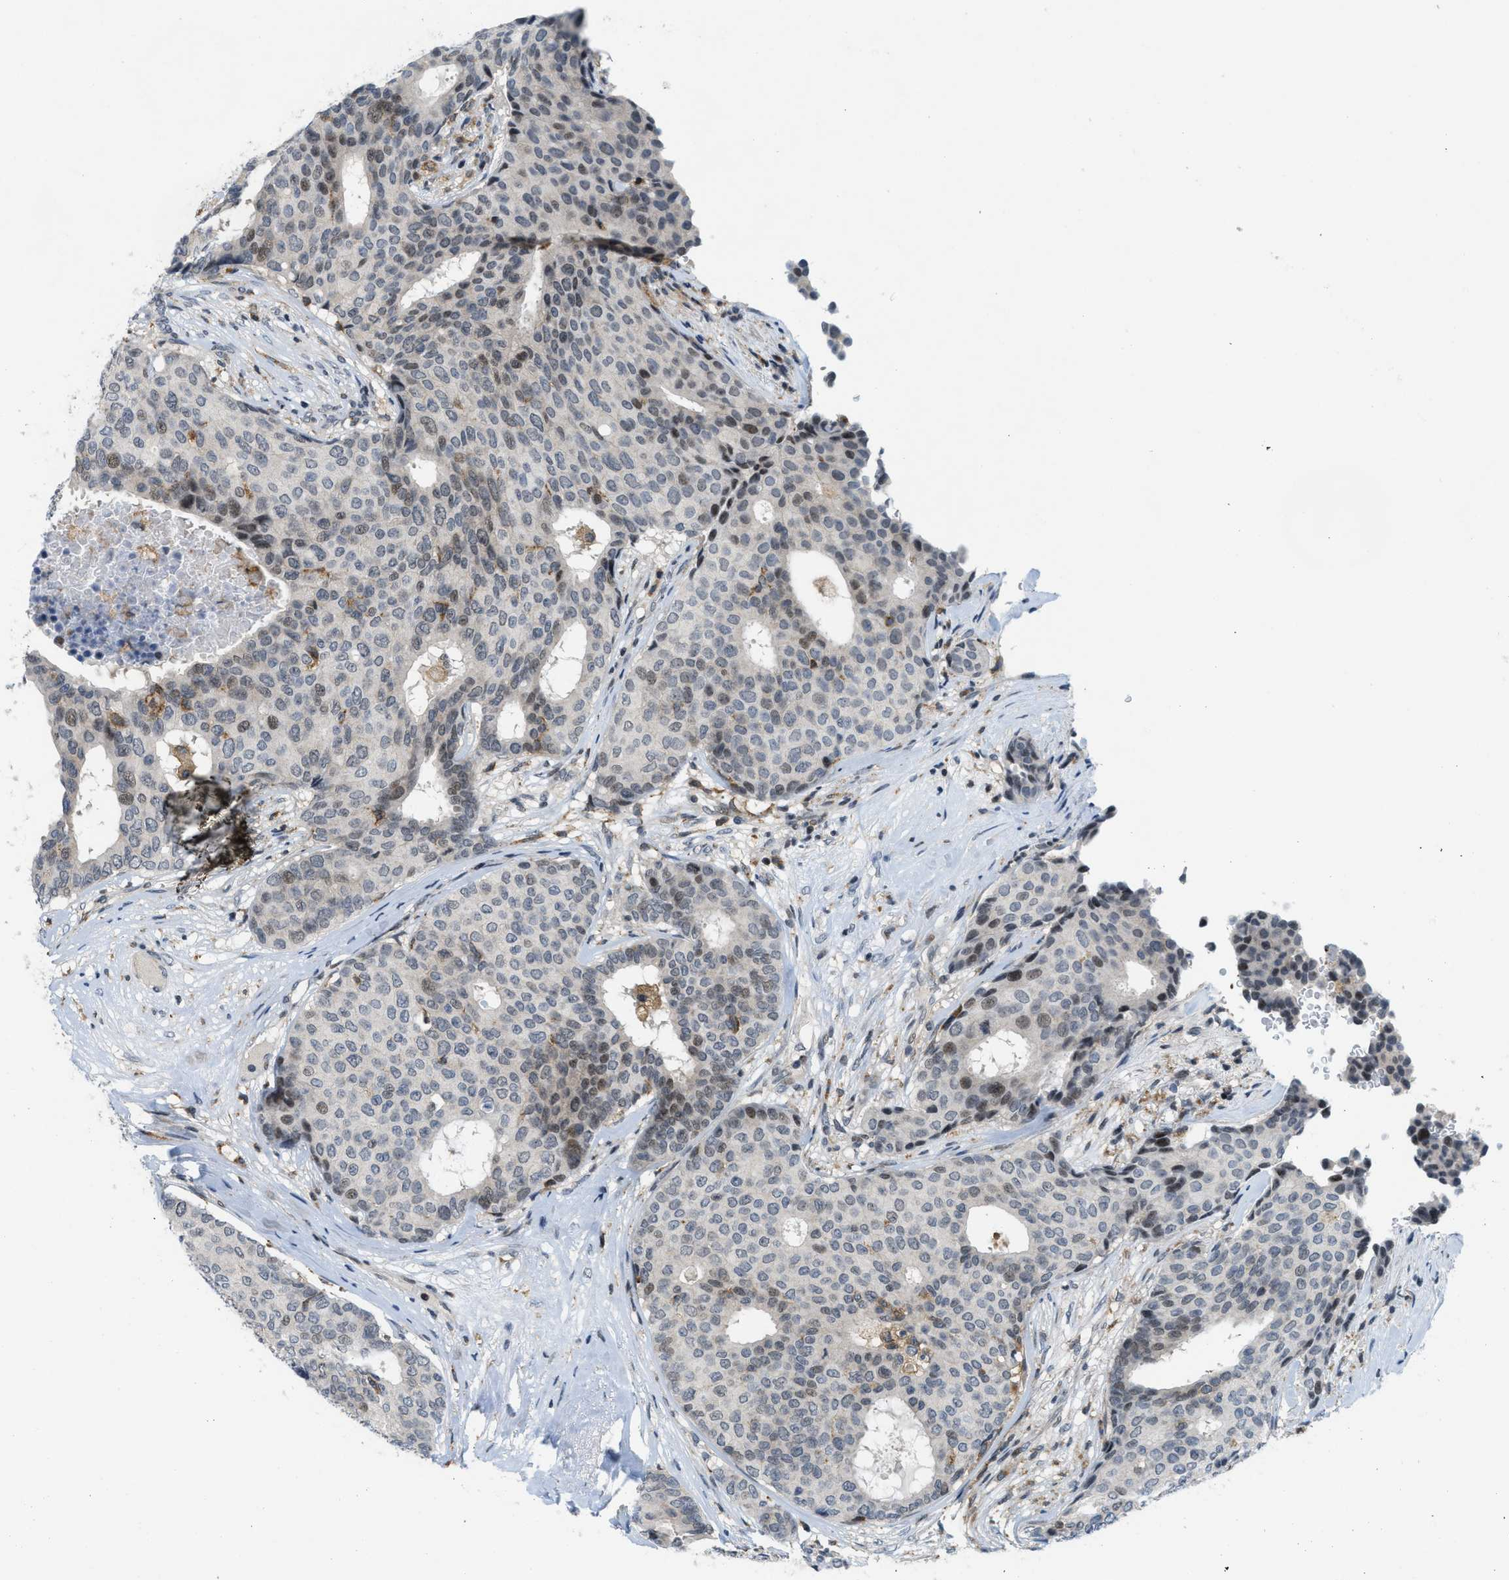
{"staining": {"intensity": "moderate", "quantity": "<25%", "location": "nuclear"}, "tissue": "breast cancer", "cell_type": "Tumor cells", "image_type": "cancer", "snomed": [{"axis": "morphology", "description": "Duct carcinoma"}, {"axis": "topography", "description": "Breast"}], "caption": "Intraductal carcinoma (breast) stained with DAB (3,3'-diaminobenzidine) immunohistochemistry (IHC) exhibits low levels of moderate nuclear expression in about <25% of tumor cells. The staining was performed using DAB (3,3'-diaminobenzidine), with brown indicating positive protein expression. Nuclei are stained blue with hematoxylin.", "gene": "ING1", "patient": {"sex": "female", "age": 75}}